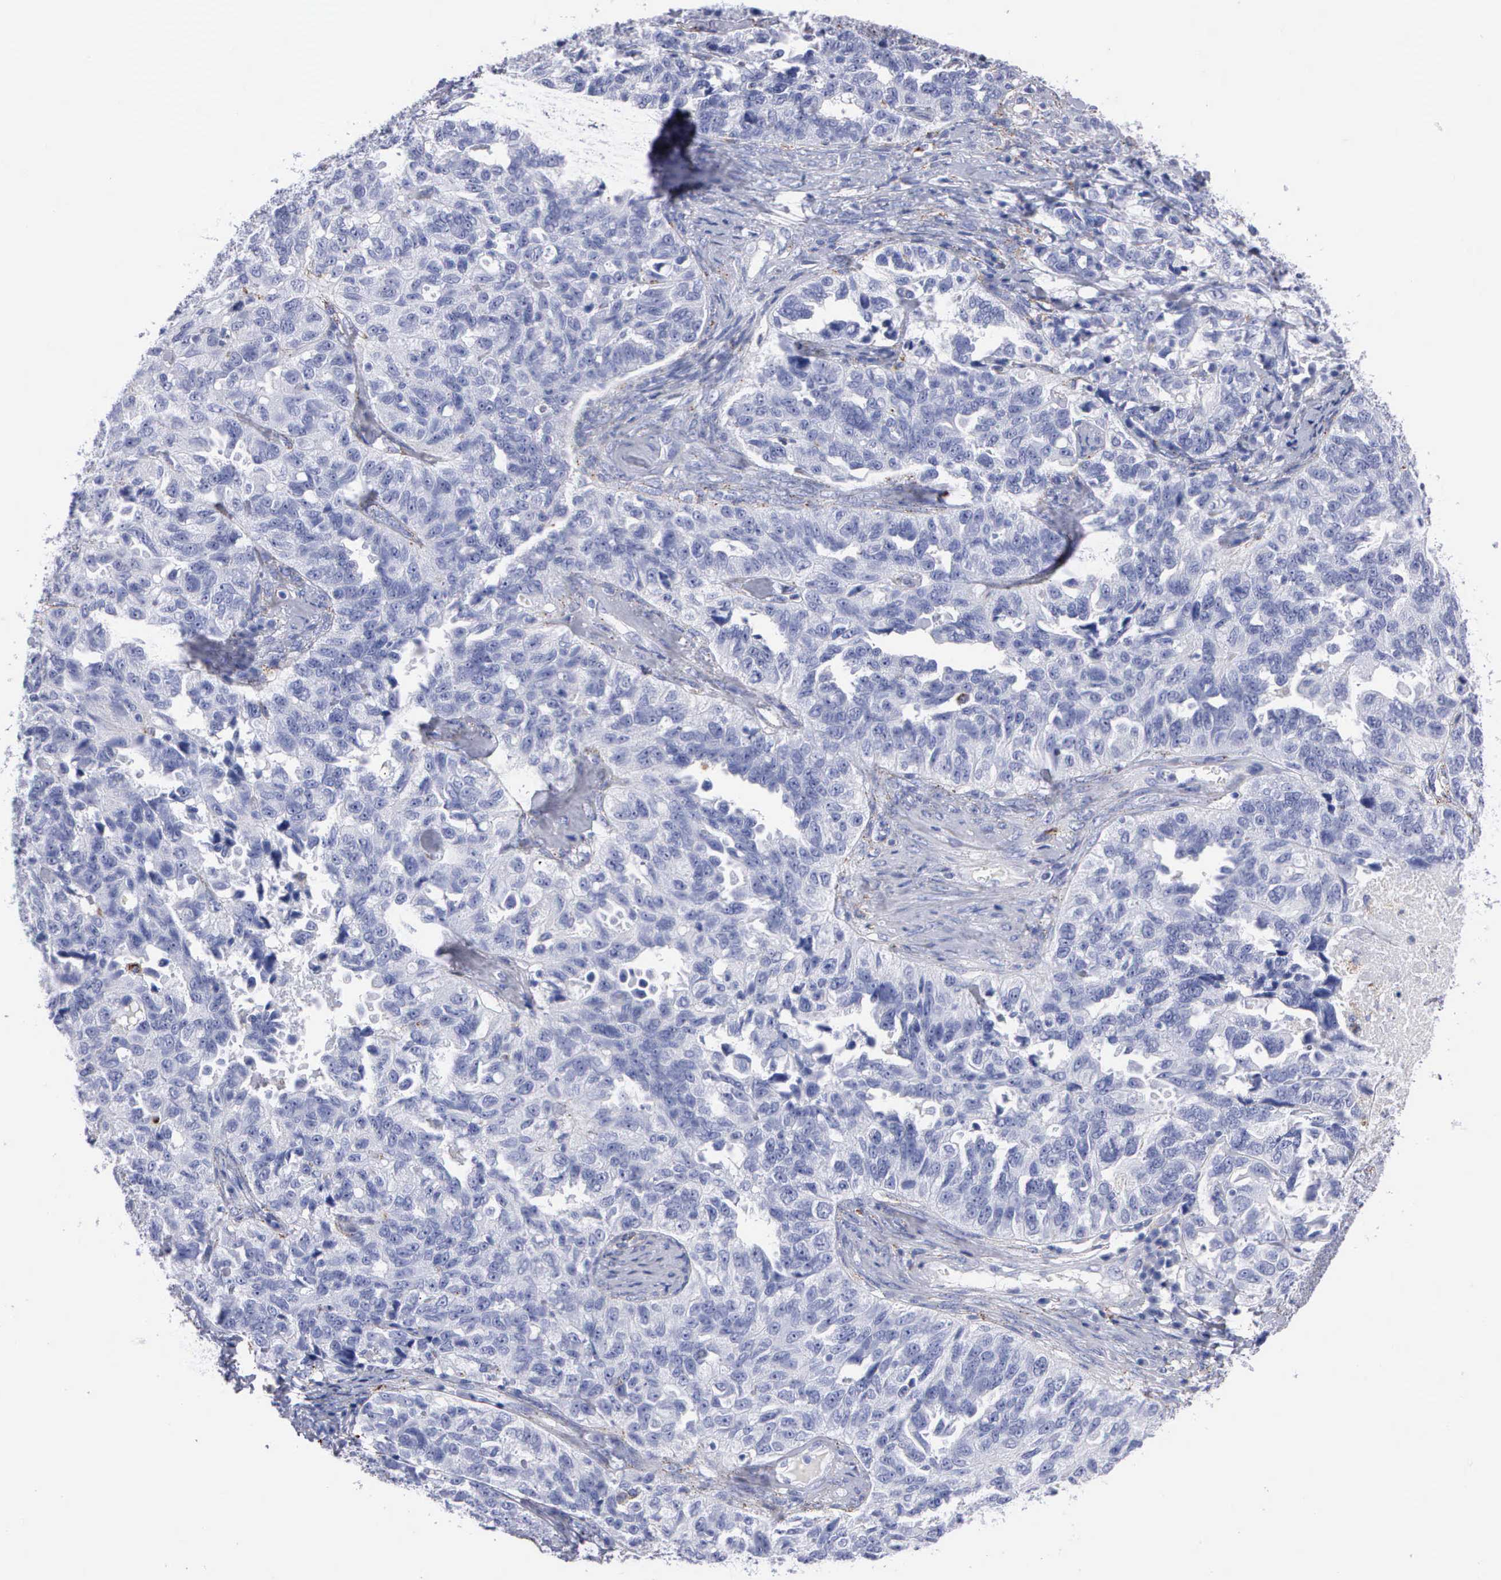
{"staining": {"intensity": "negative", "quantity": "none", "location": "none"}, "tissue": "ovarian cancer", "cell_type": "Tumor cells", "image_type": "cancer", "snomed": [{"axis": "morphology", "description": "Cystadenocarcinoma, serous, NOS"}, {"axis": "topography", "description": "Ovary"}], "caption": "Immunohistochemistry (IHC) of human serous cystadenocarcinoma (ovarian) exhibits no expression in tumor cells.", "gene": "CTSL", "patient": {"sex": "female", "age": 82}}